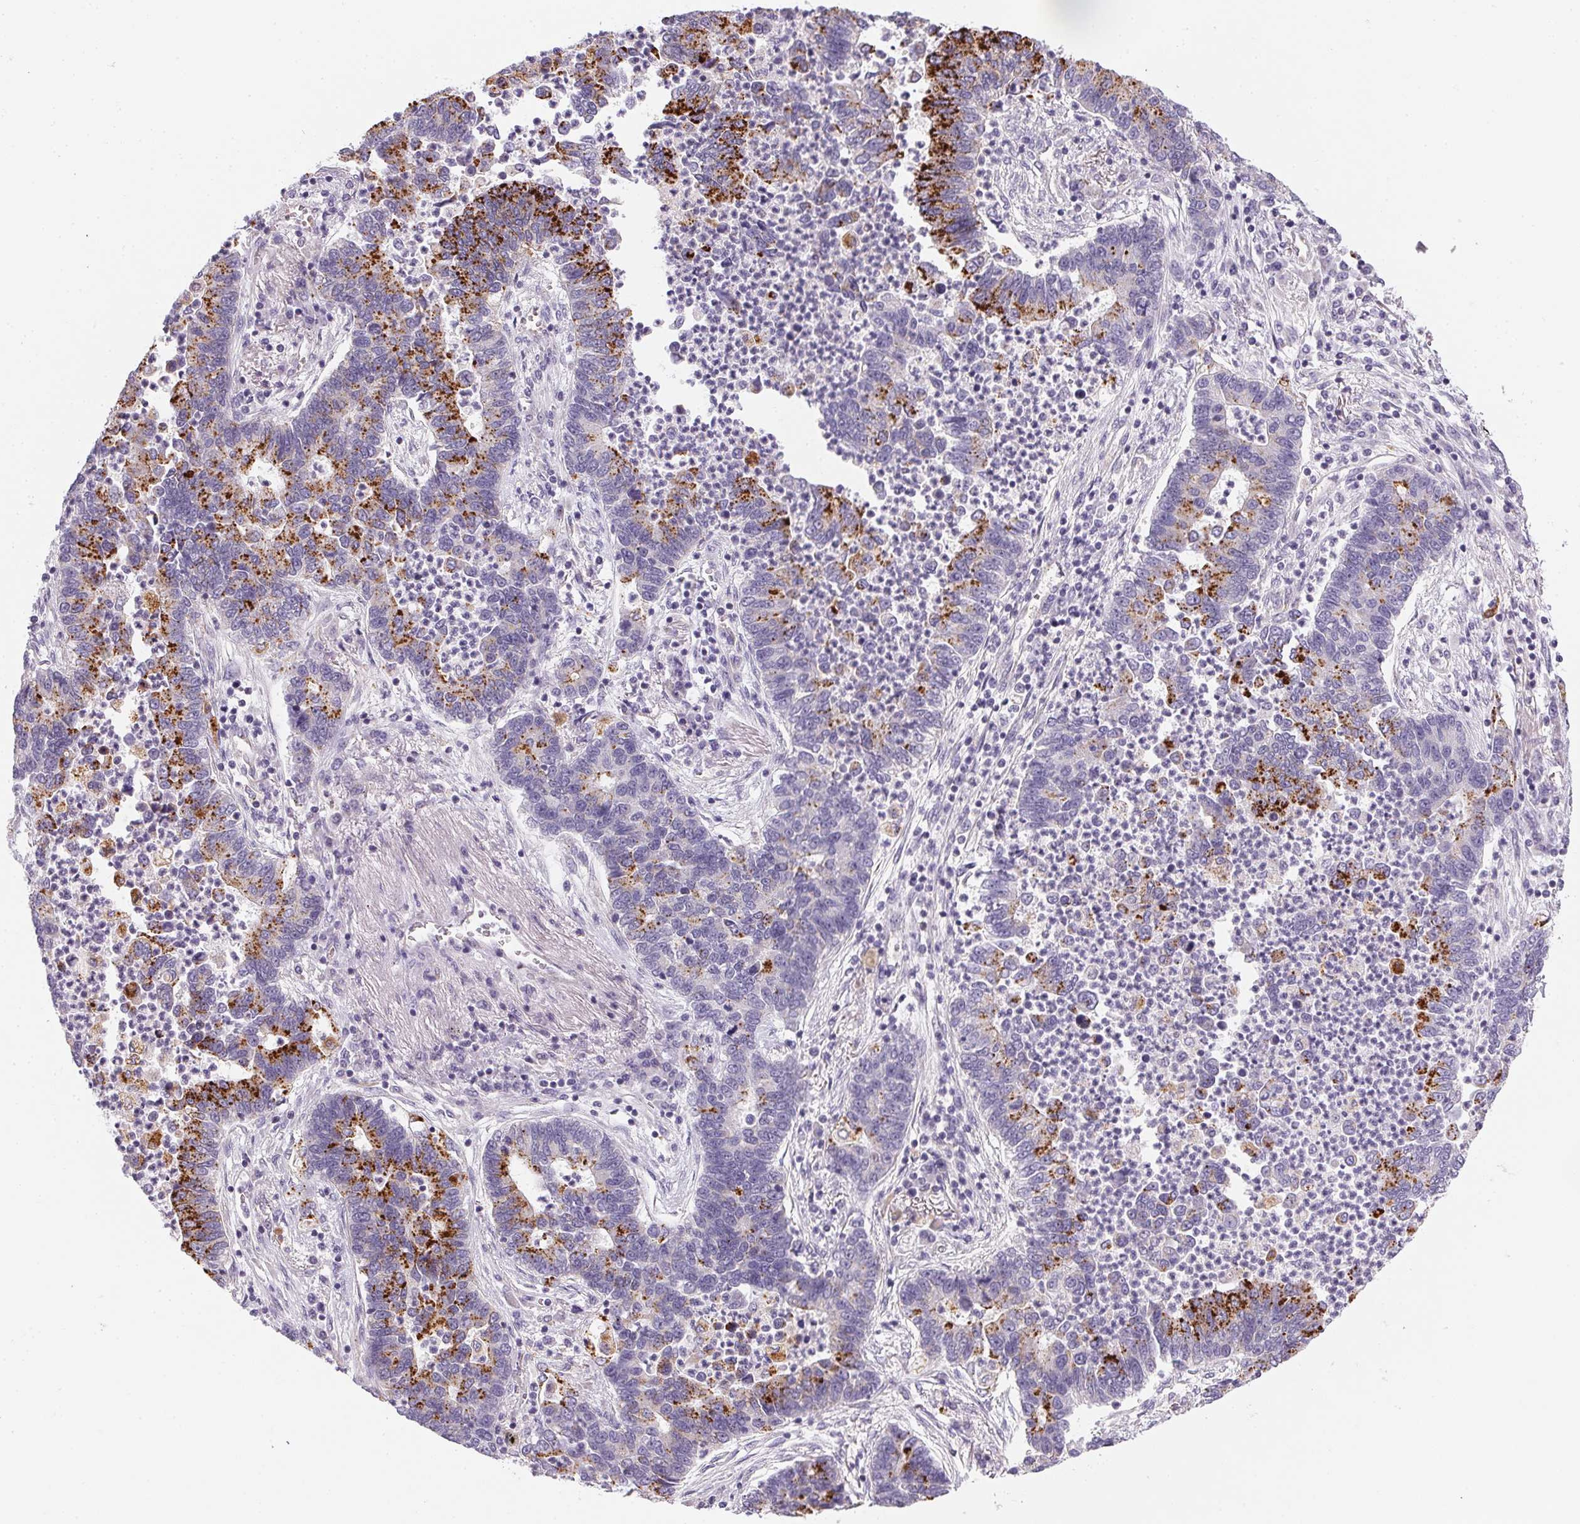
{"staining": {"intensity": "strong", "quantity": "25%-75%", "location": "cytoplasmic/membranous"}, "tissue": "lung cancer", "cell_type": "Tumor cells", "image_type": "cancer", "snomed": [{"axis": "morphology", "description": "Adenocarcinoma, NOS"}, {"axis": "topography", "description": "Lung"}], "caption": "High-power microscopy captured an immunohistochemistry (IHC) image of lung adenocarcinoma, revealing strong cytoplasmic/membranous expression in about 25%-75% of tumor cells.", "gene": "SMYD1", "patient": {"sex": "female", "age": 57}}